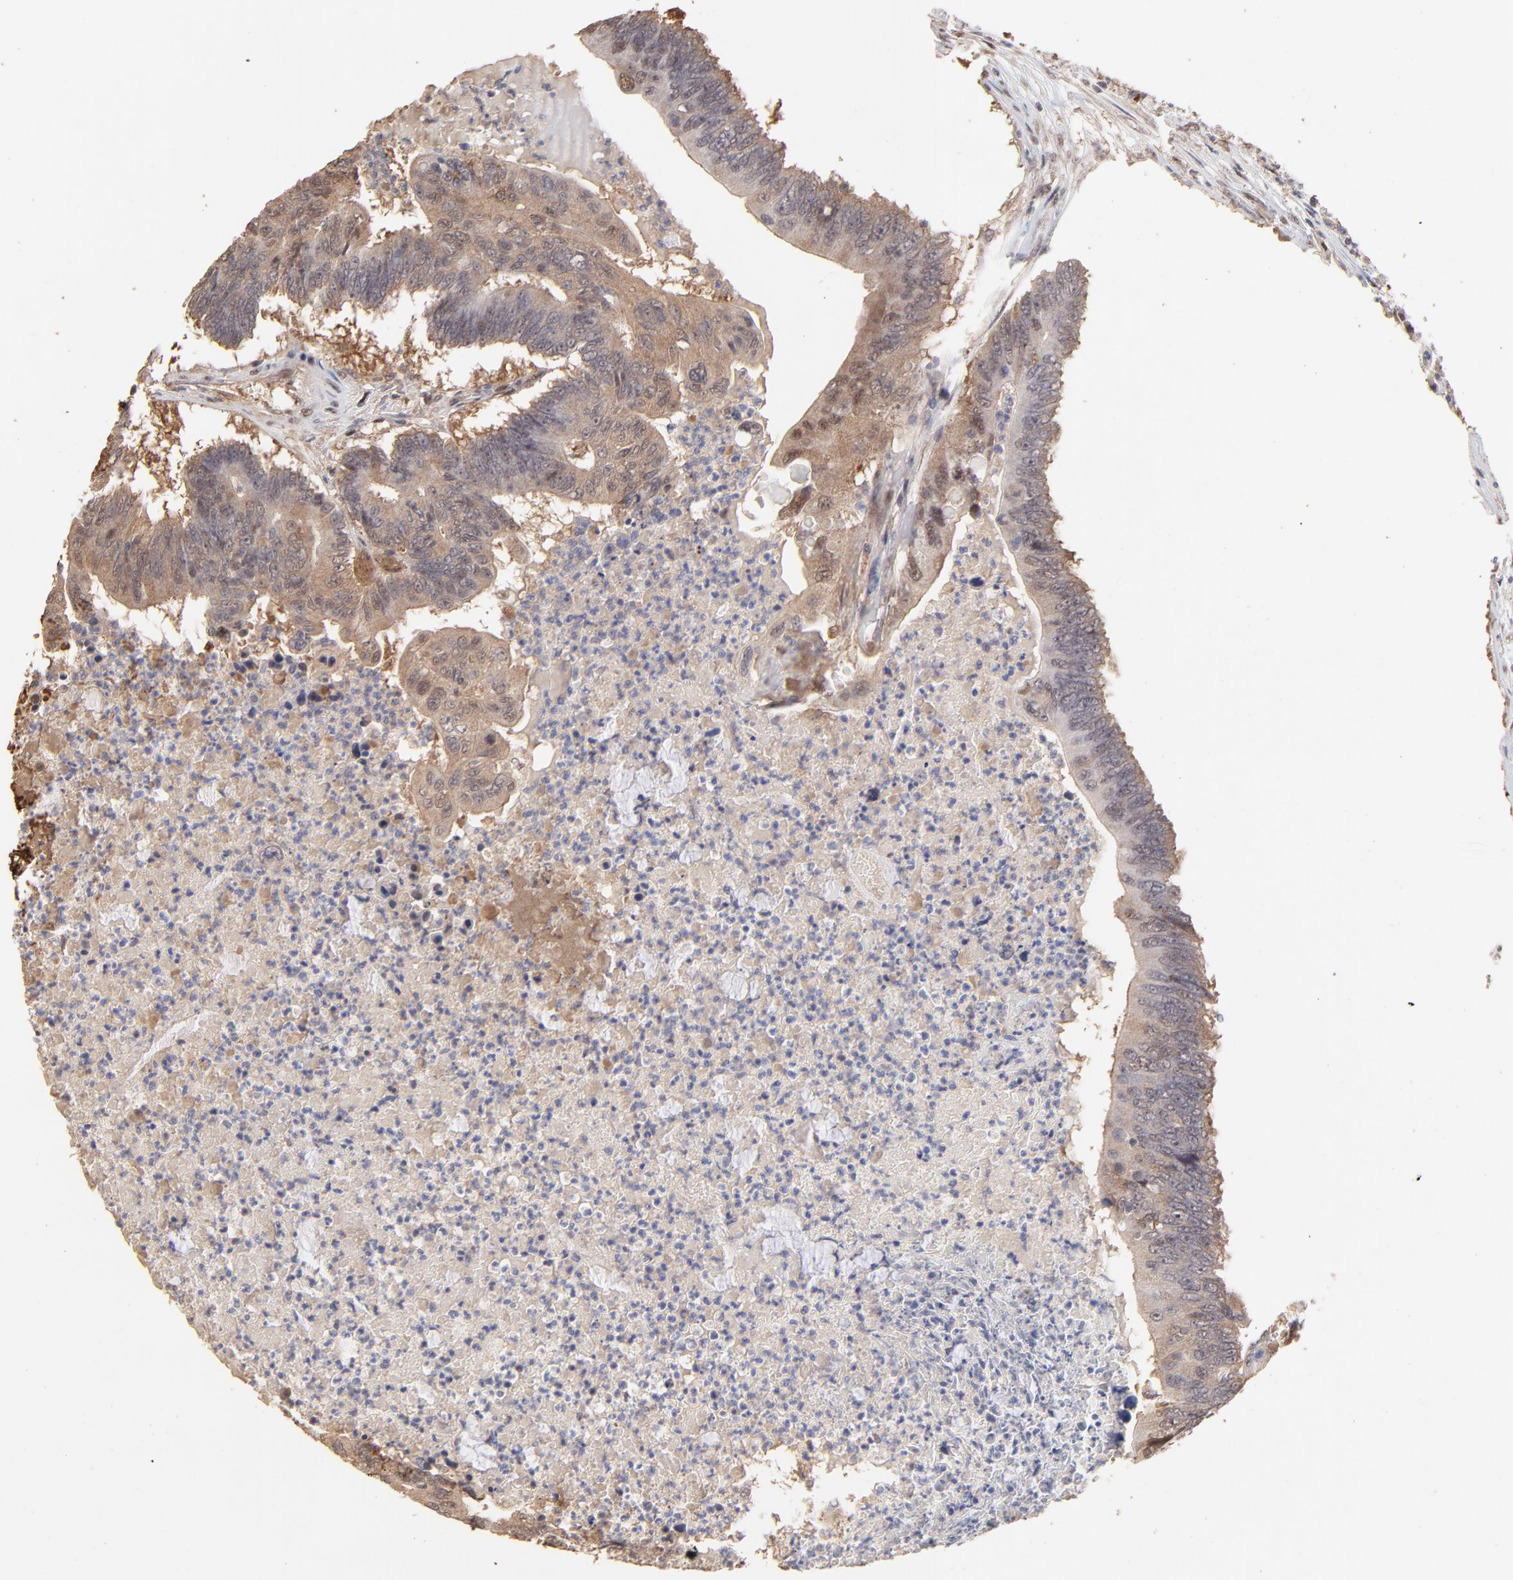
{"staining": {"intensity": "weak", "quantity": "<25%", "location": "cytoplasmic/membranous,nuclear"}, "tissue": "colorectal cancer", "cell_type": "Tumor cells", "image_type": "cancer", "snomed": [{"axis": "morphology", "description": "Adenocarcinoma, NOS"}, {"axis": "topography", "description": "Colon"}], "caption": "Photomicrograph shows no significant protein expression in tumor cells of colorectal cancer (adenocarcinoma).", "gene": "PSMD14", "patient": {"sex": "male", "age": 65}}